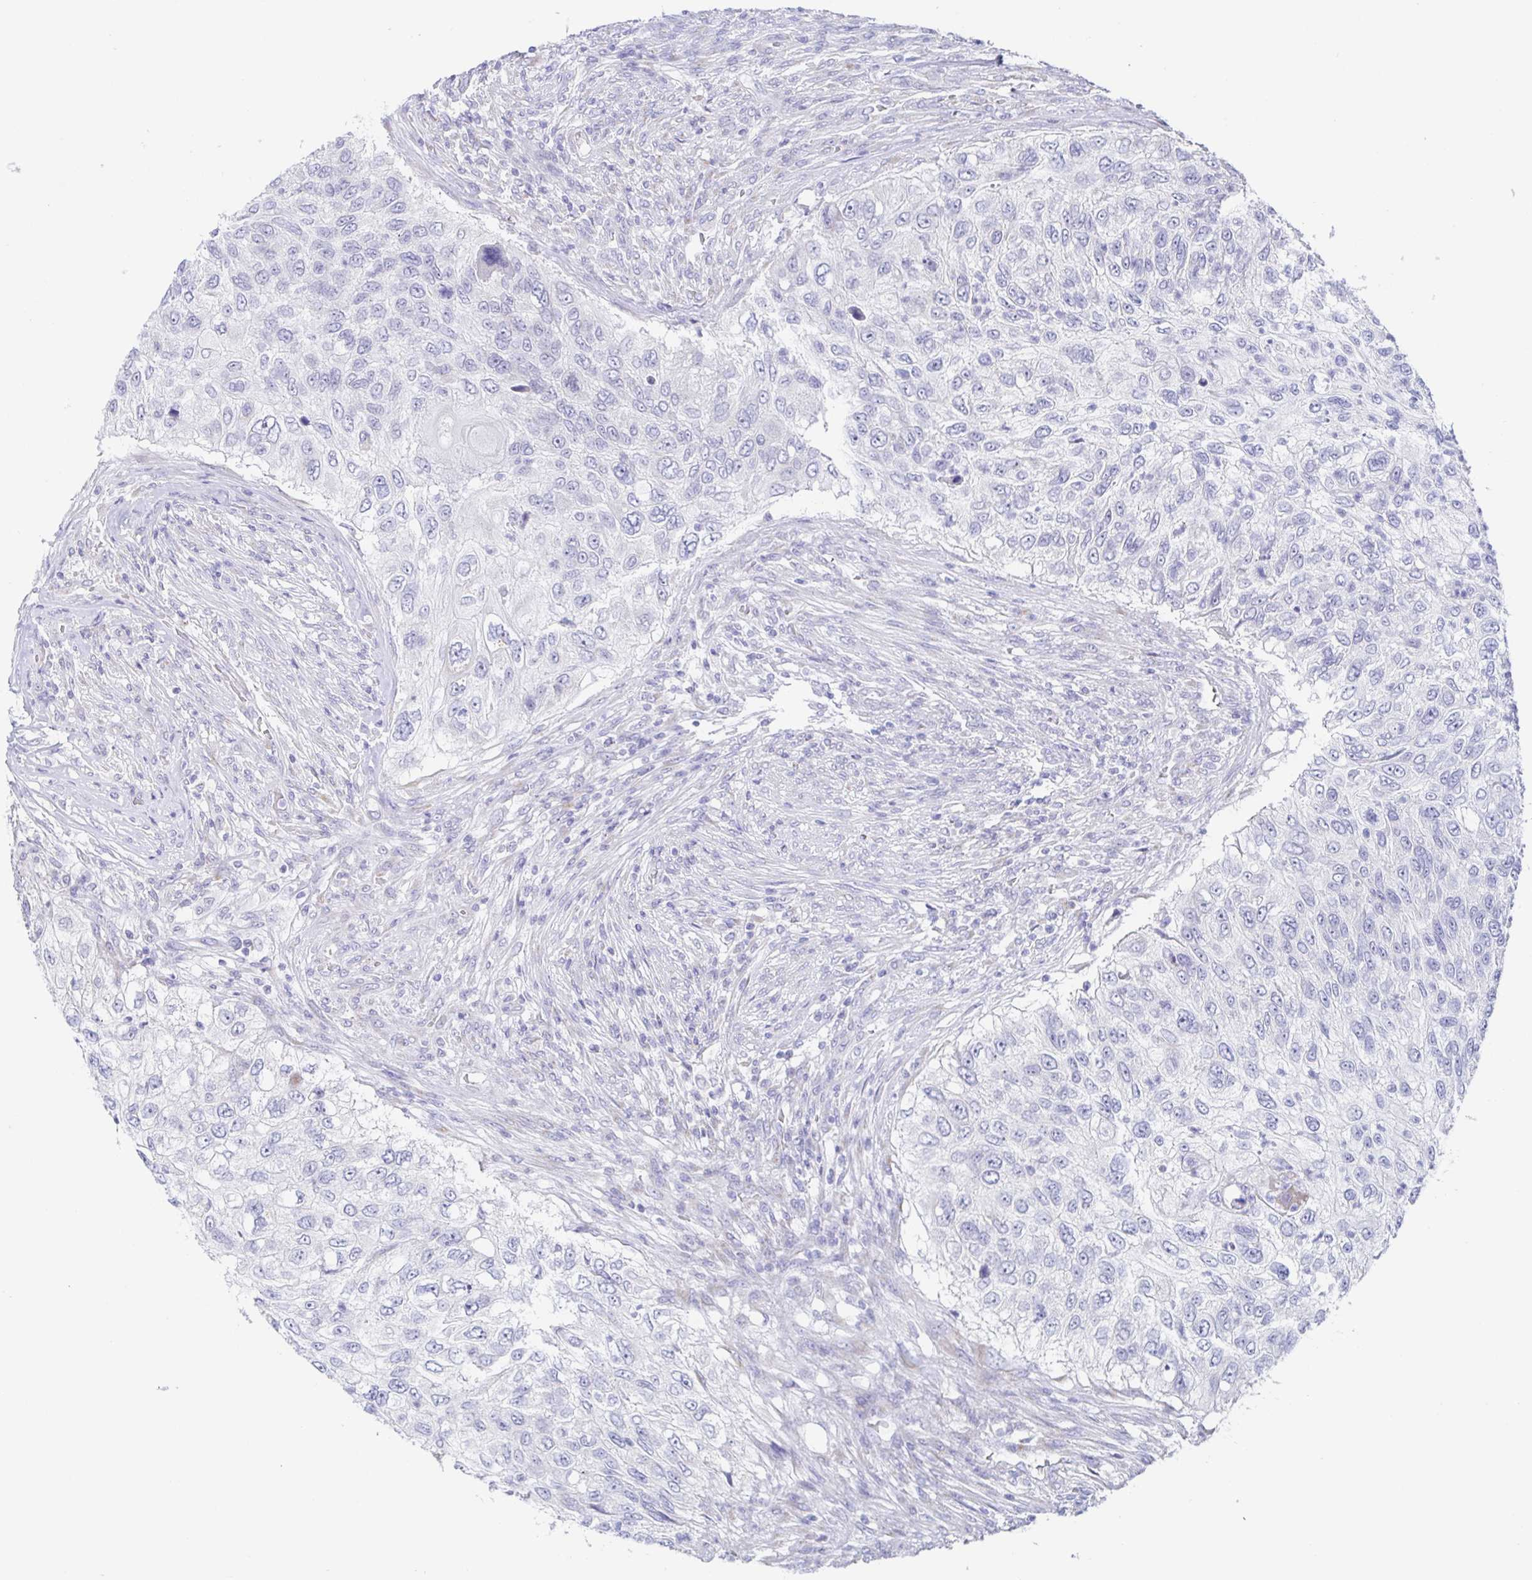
{"staining": {"intensity": "negative", "quantity": "none", "location": "none"}, "tissue": "urothelial cancer", "cell_type": "Tumor cells", "image_type": "cancer", "snomed": [{"axis": "morphology", "description": "Urothelial carcinoma, High grade"}, {"axis": "topography", "description": "Urinary bladder"}], "caption": "High power microscopy image of an IHC histopathology image of high-grade urothelial carcinoma, revealing no significant staining in tumor cells.", "gene": "SIAH3", "patient": {"sex": "female", "age": 60}}